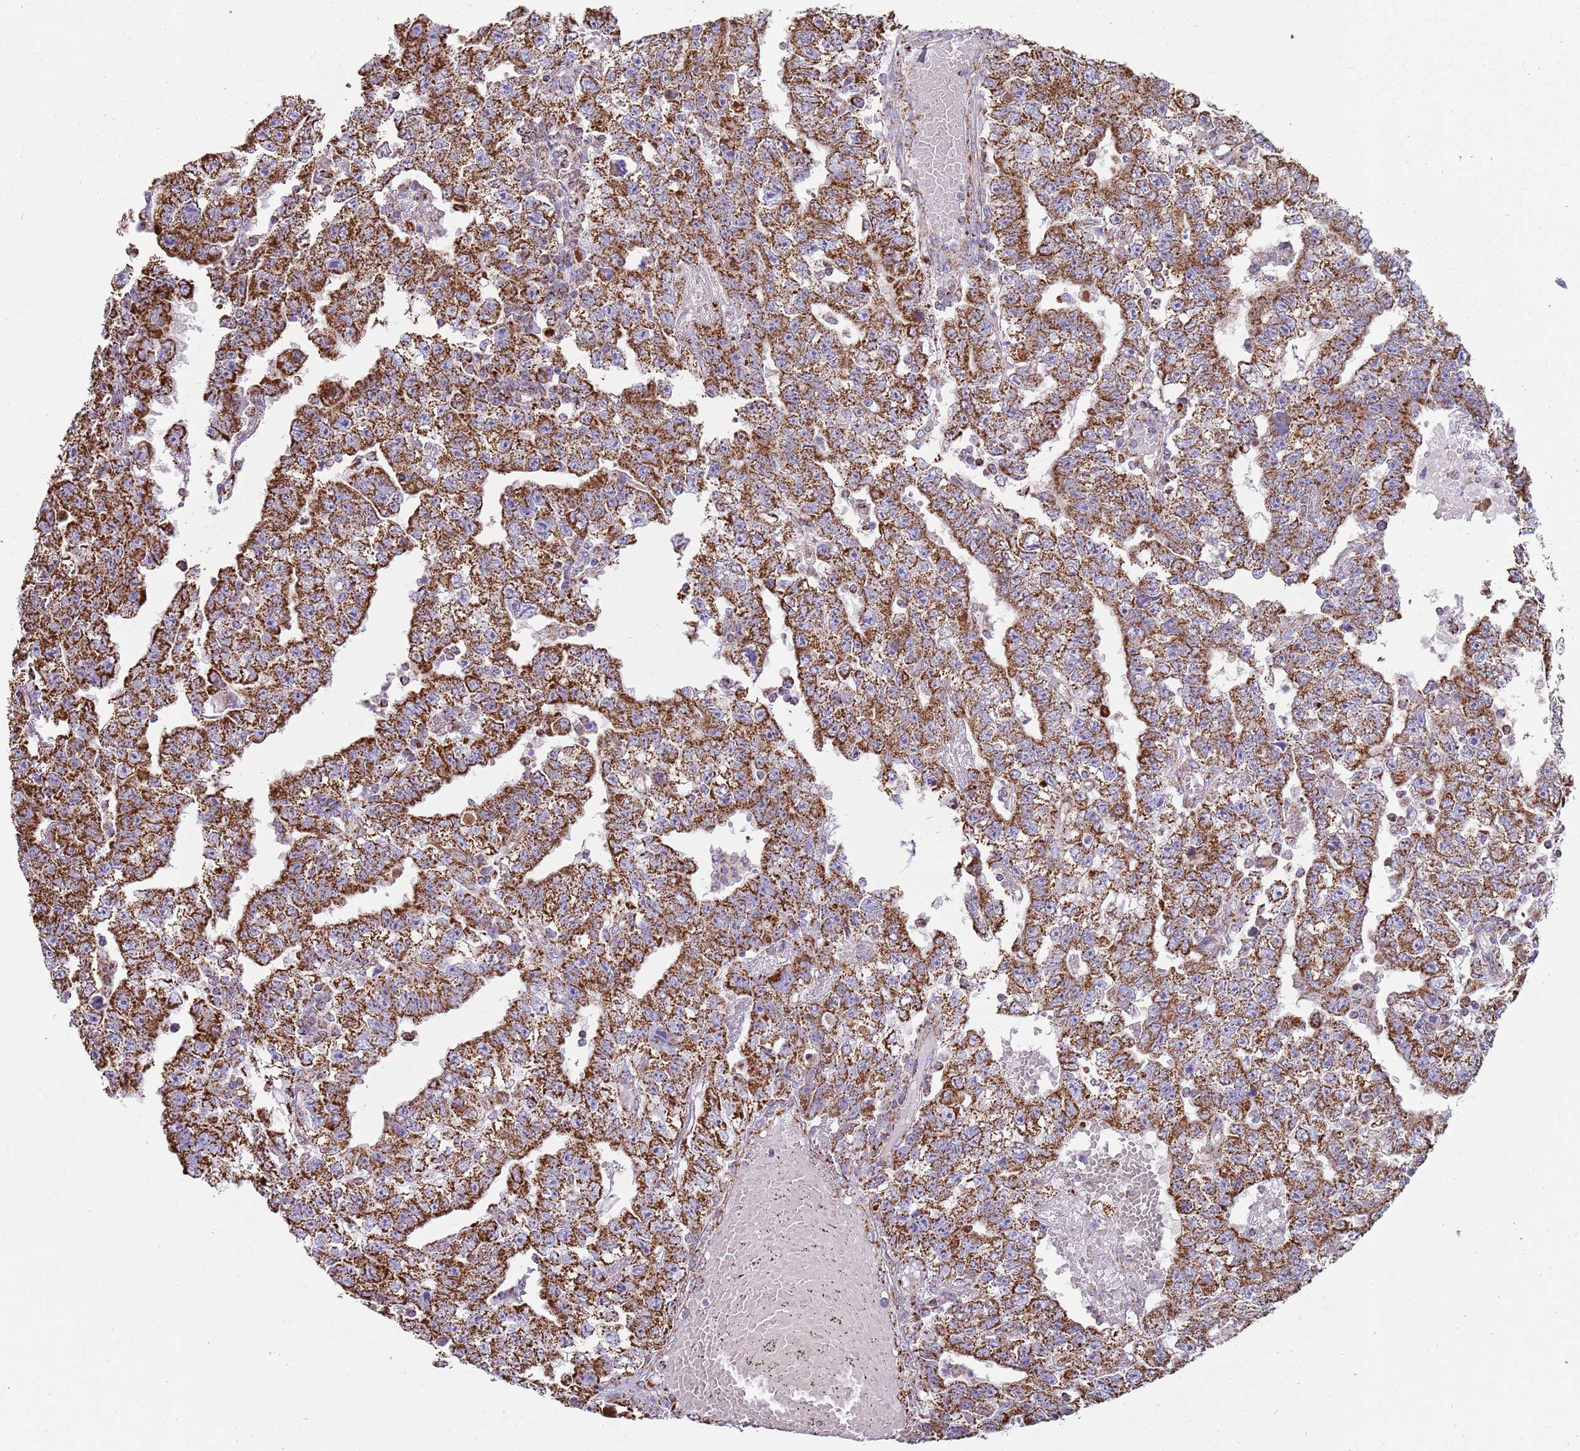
{"staining": {"intensity": "strong", "quantity": ">75%", "location": "cytoplasmic/membranous"}, "tissue": "testis cancer", "cell_type": "Tumor cells", "image_type": "cancer", "snomed": [{"axis": "morphology", "description": "Carcinoma, Embryonal, NOS"}, {"axis": "topography", "description": "Testis"}], "caption": "Embryonal carcinoma (testis) stained with DAB IHC reveals high levels of strong cytoplasmic/membranous staining in about >75% of tumor cells.", "gene": "TTLL1", "patient": {"sex": "male", "age": 25}}